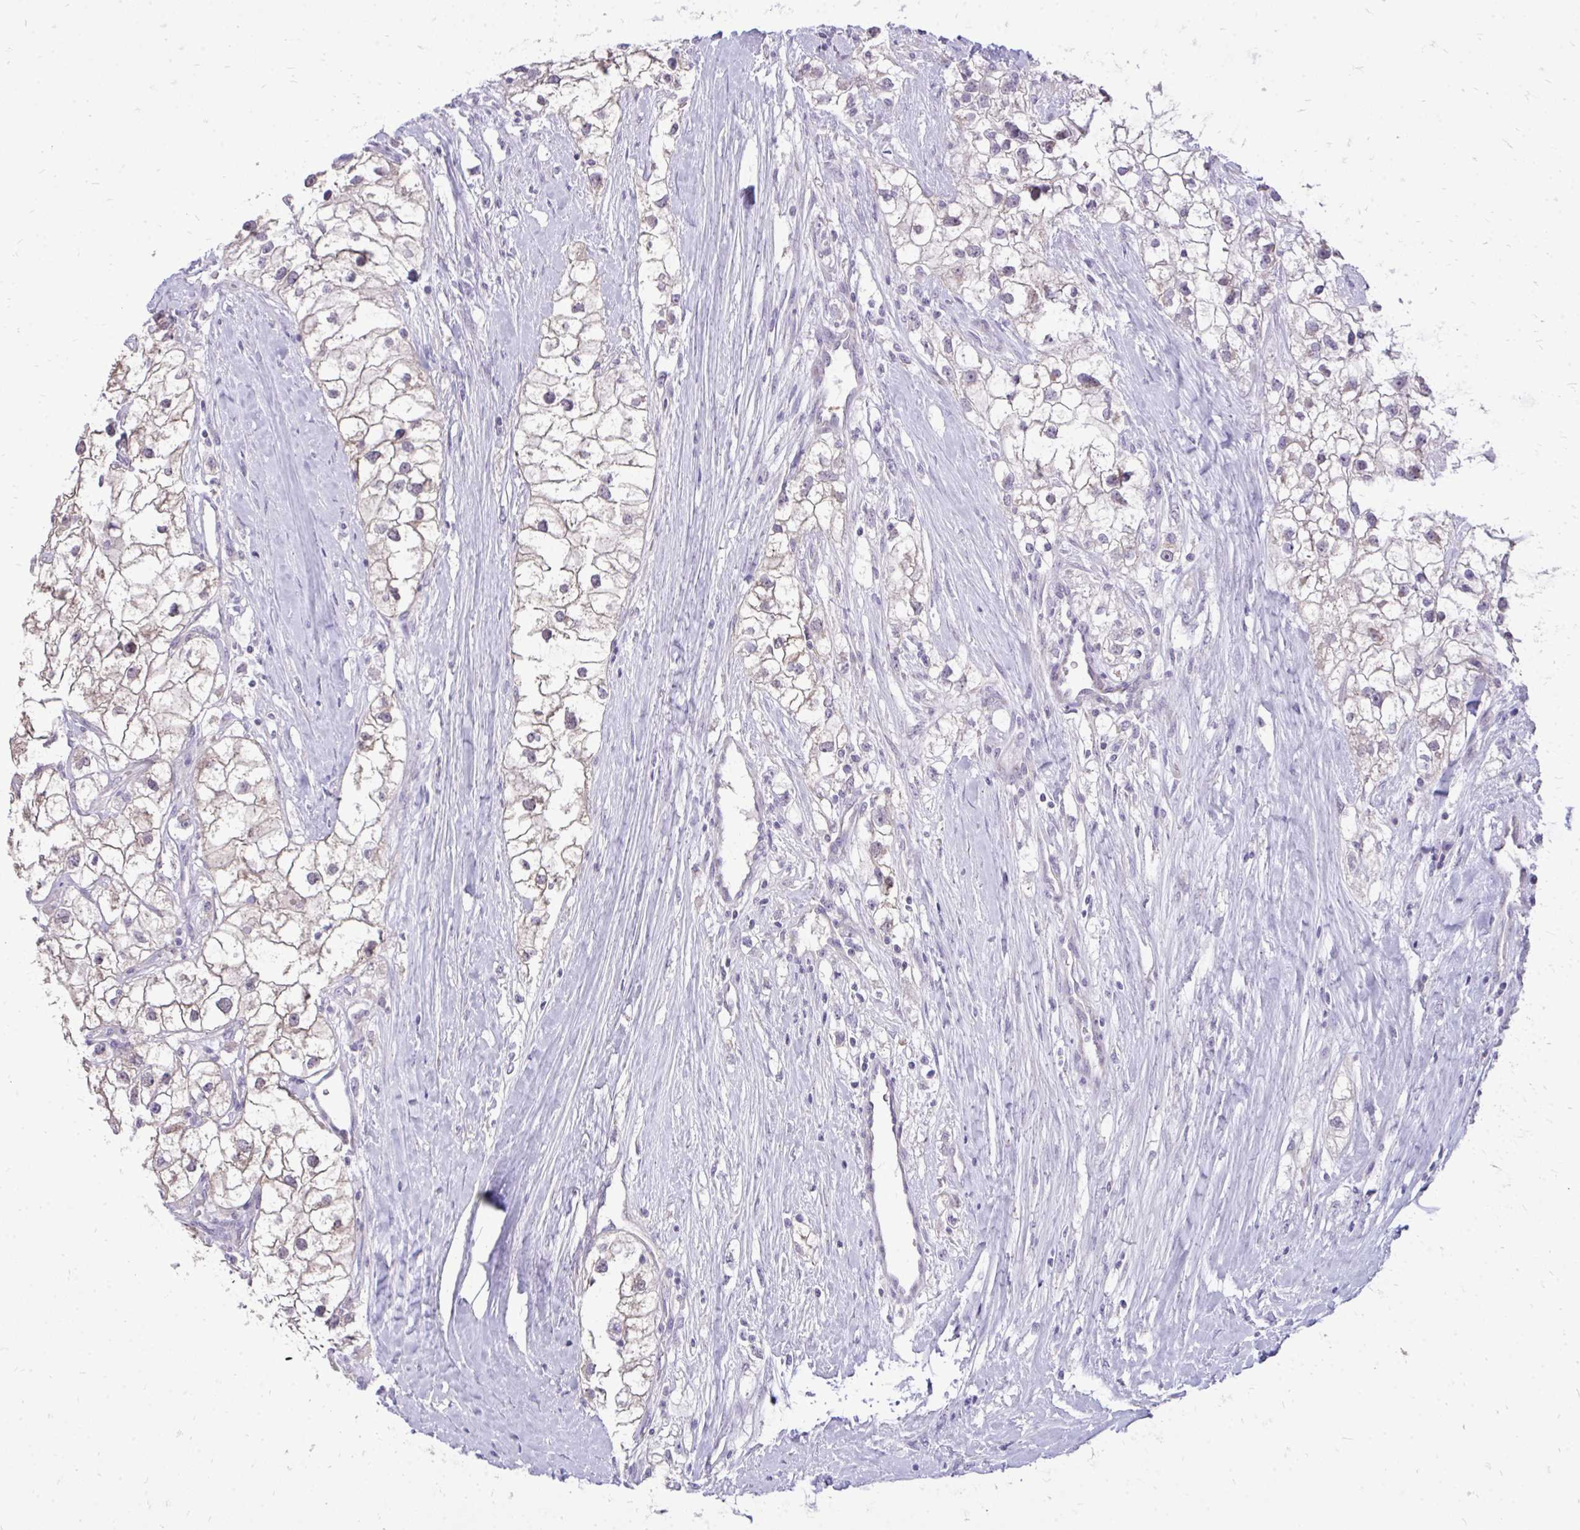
{"staining": {"intensity": "weak", "quantity": "25%-75%", "location": "cytoplasmic/membranous"}, "tissue": "renal cancer", "cell_type": "Tumor cells", "image_type": "cancer", "snomed": [{"axis": "morphology", "description": "Adenocarcinoma, NOS"}, {"axis": "topography", "description": "Kidney"}], "caption": "Immunohistochemical staining of human renal cancer demonstrates low levels of weak cytoplasmic/membranous positivity in approximately 25%-75% of tumor cells.", "gene": "SPTBN2", "patient": {"sex": "male", "age": 59}}